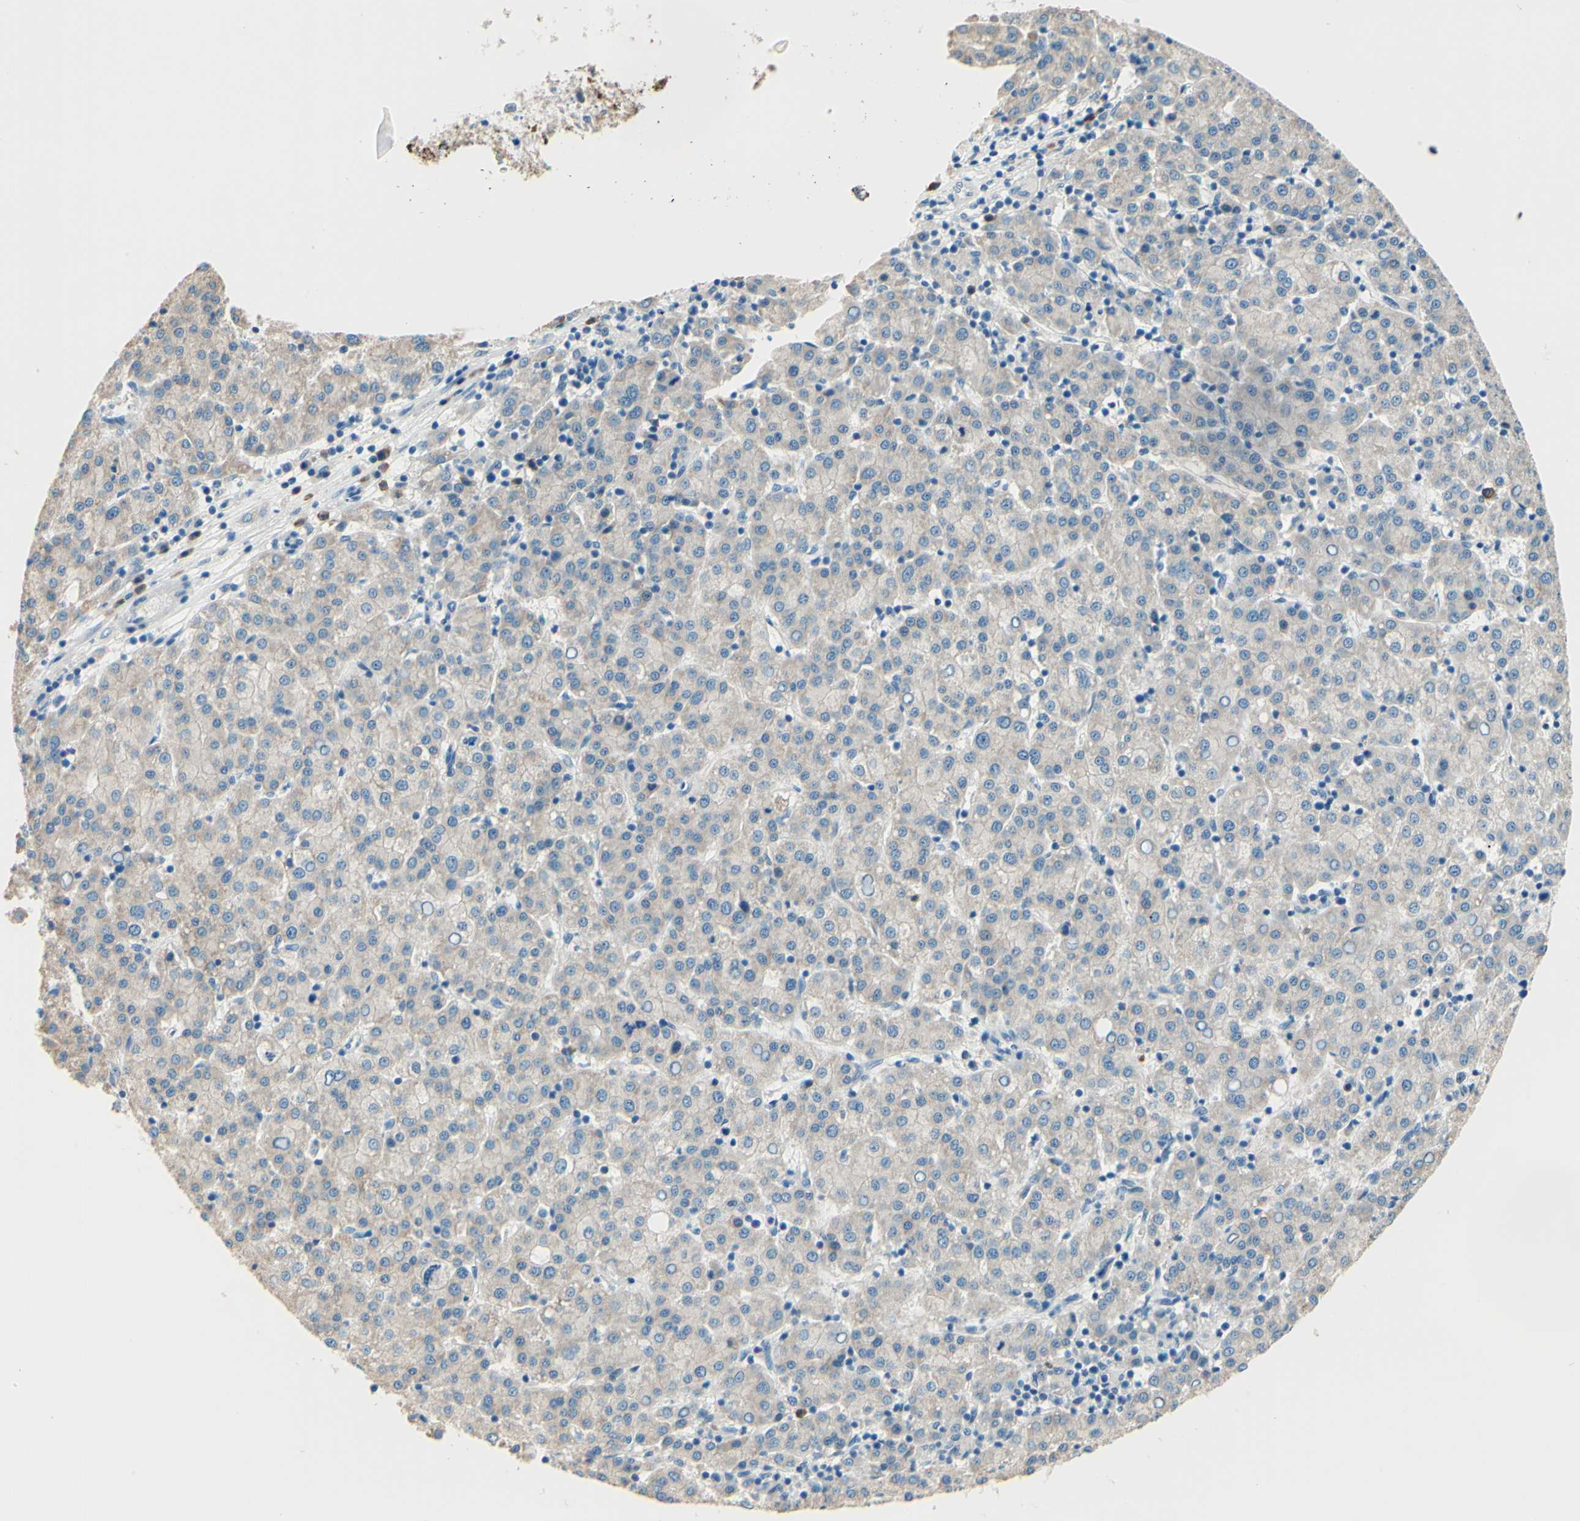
{"staining": {"intensity": "weak", "quantity": "25%-75%", "location": "cytoplasmic/membranous"}, "tissue": "liver cancer", "cell_type": "Tumor cells", "image_type": "cancer", "snomed": [{"axis": "morphology", "description": "Carcinoma, Hepatocellular, NOS"}, {"axis": "topography", "description": "Liver"}], "caption": "Liver hepatocellular carcinoma tissue reveals weak cytoplasmic/membranous staining in about 25%-75% of tumor cells", "gene": "PASD1", "patient": {"sex": "female", "age": 58}}